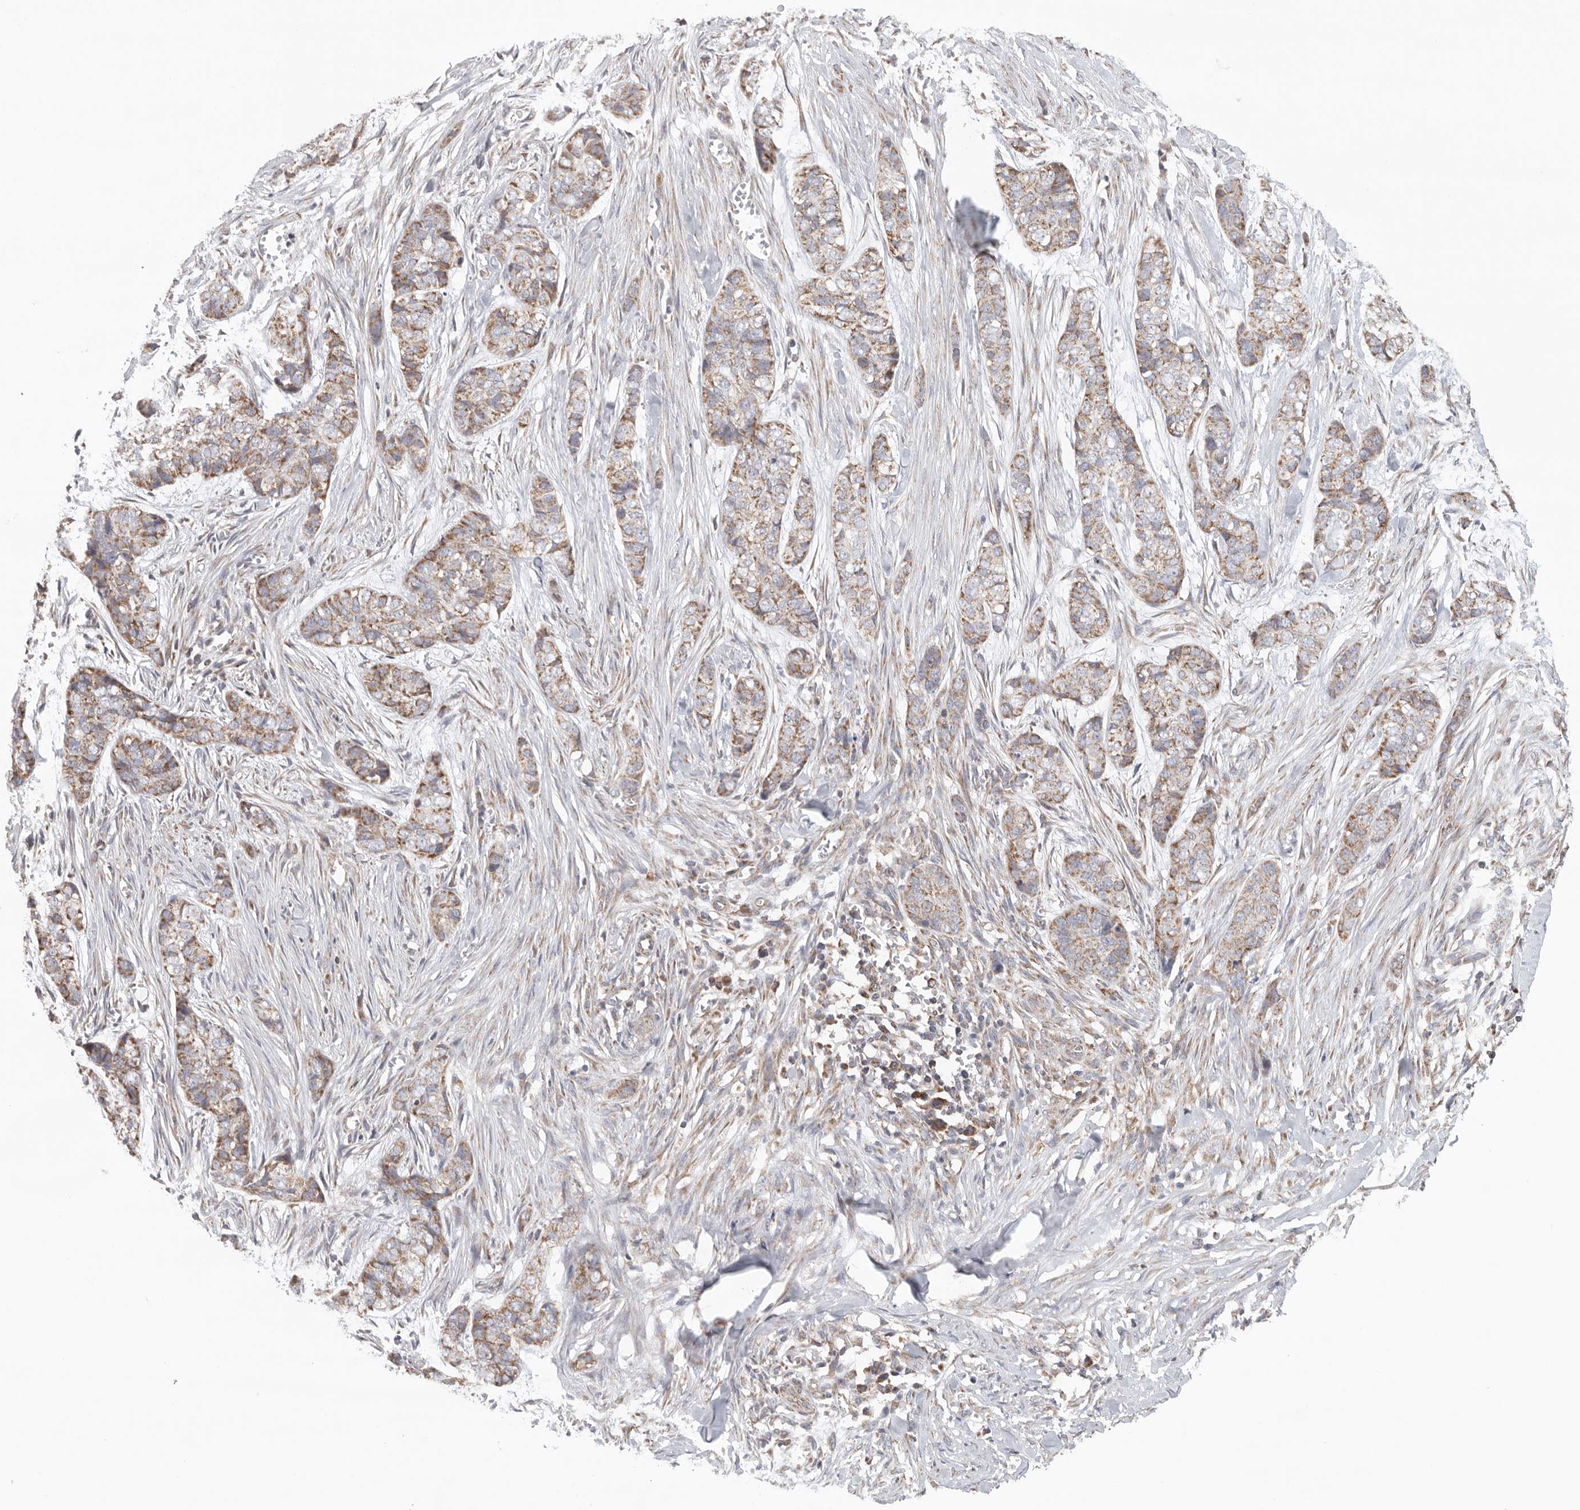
{"staining": {"intensity": "moderate", "quantity": ">75%", "location": "cytoplasmic/membranous"}, "tissue": "skin cancer", "cell_type": "Tumor cells", "image_type": "cancer", "snomed": [{"axis": "morphology", "description": "Basal cell carcinoma"}, {"axis": "topography", "description": "Skin"}], "caption": "Moderate cytoplasmic/membranous protein staining is identified in approximately >75% of tumor cells in basal cell carcinoma (skin).", "gene": "FKBP8", "patient": {"sex": "female", "age": 64}}